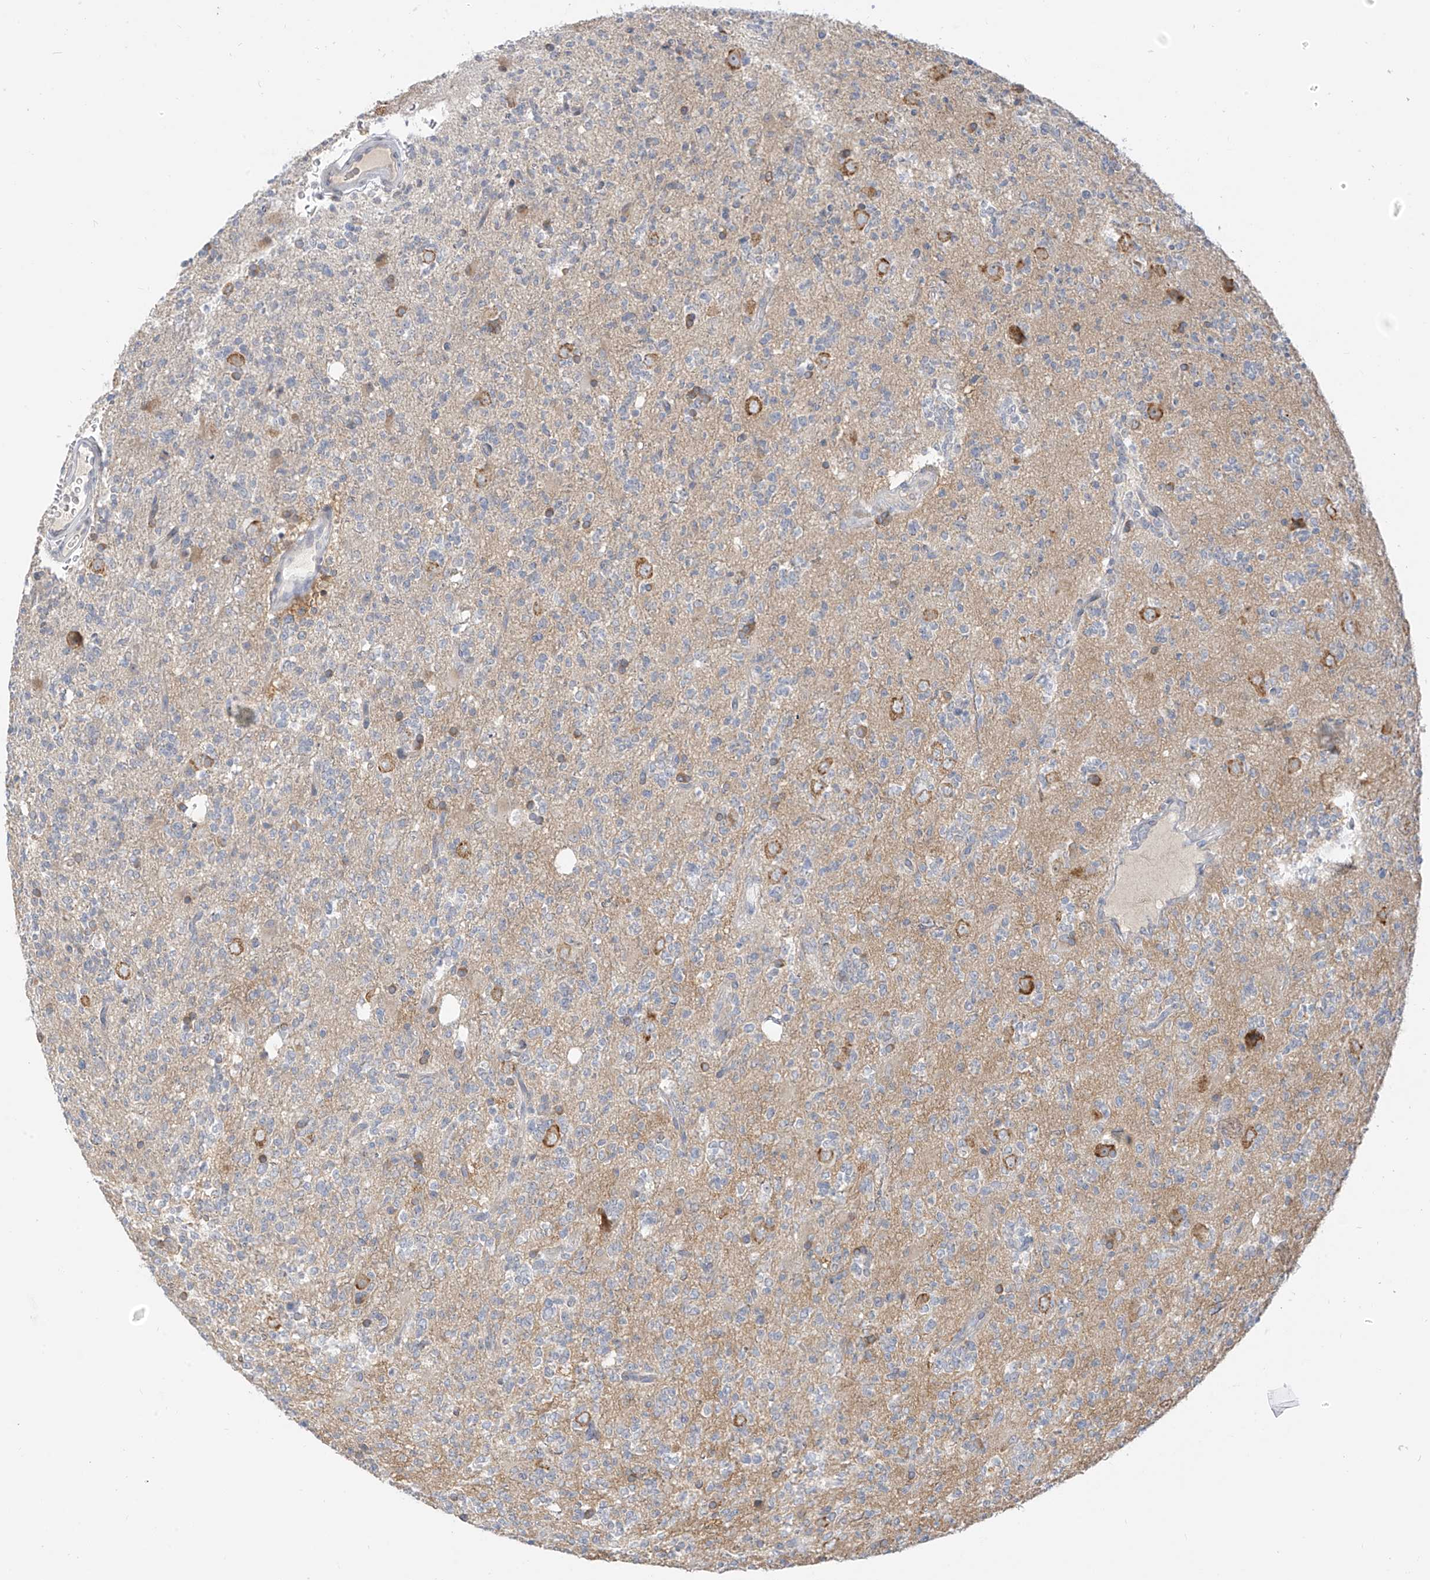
{"staining": {"intensity": "moderate", "quantity": "<25%", "location": "cytoplasmic/membranous"}, "tissue": "glioma", "cell_type": "Tumor cells", "image_type": "cancer", "snomed": [{"axis": "morphology", "description": "Glioma, malignant, High grade"}, {"axis": "topography", "description": "Brain"}], "caption": "Malignant glioma (high-grade) was stained to show a protein in brown. There is low levels of moderate cytoplasmic/membranous staining in about <25% of tumor cells. The protein of interest is shown in brown color, while the nuclei are stained blue.", "gene": "C2orf42", "patient": {"sex": "female", "age": 62}}